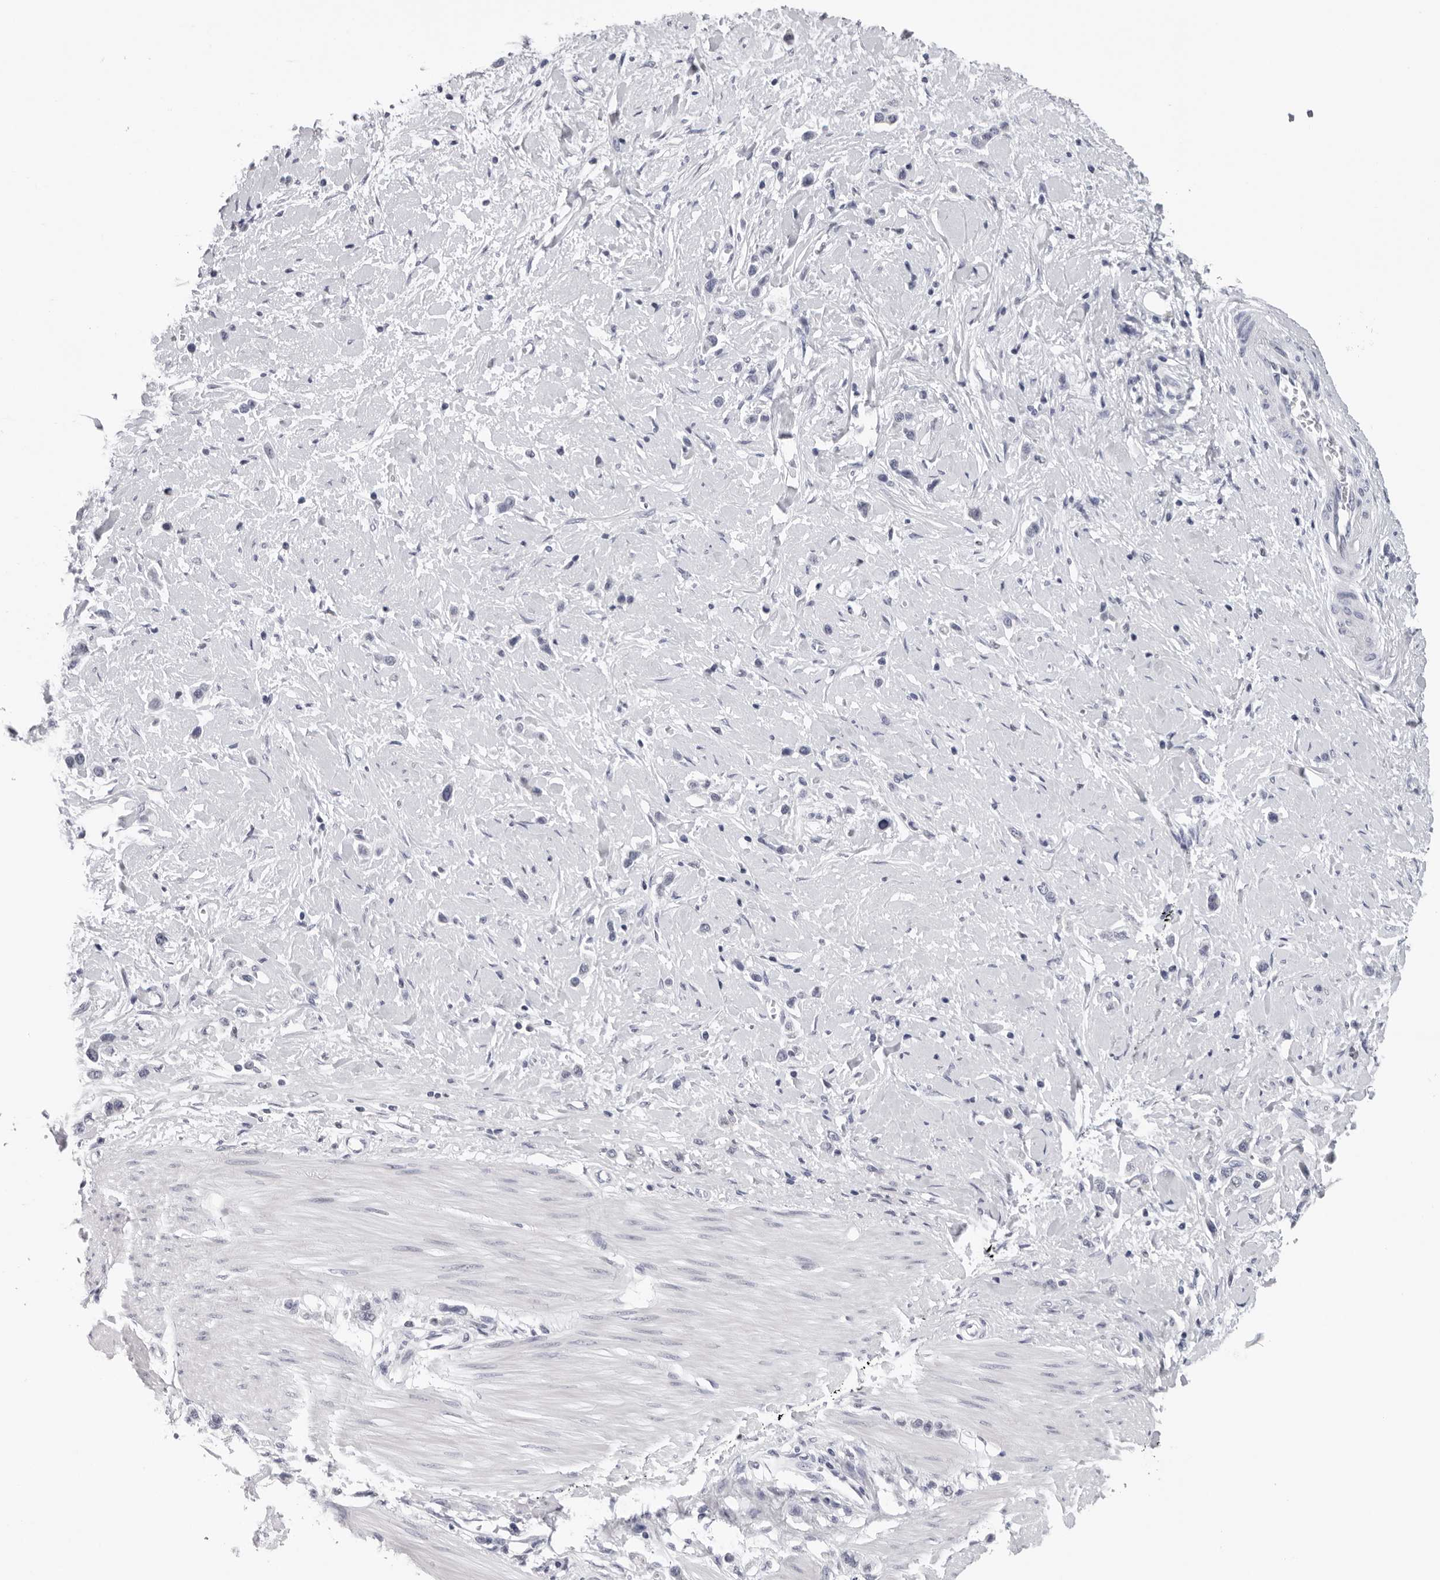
{"staining": {"intensity": "negative", "quantity": "none", "location": "none"}, "tissue": "stomach cancer", "cell_type": "Tumor cells", "image_type": "cancer", "snomed": [{"axis": "morphology", "description": "Adenocarcinoma, NOS"}, {"axis": "topography", "description": "Stomach"}], "caption": "Immunohistochemistry (IHC) photomicrograph of human stomach cancer (adenocarcinoma) stained for a protein (brown), which shows no staining in tumor cells. Nuclei are stained in blue.", "gene": "CPT2", "patient": {"sex": "female", "age": 65}}